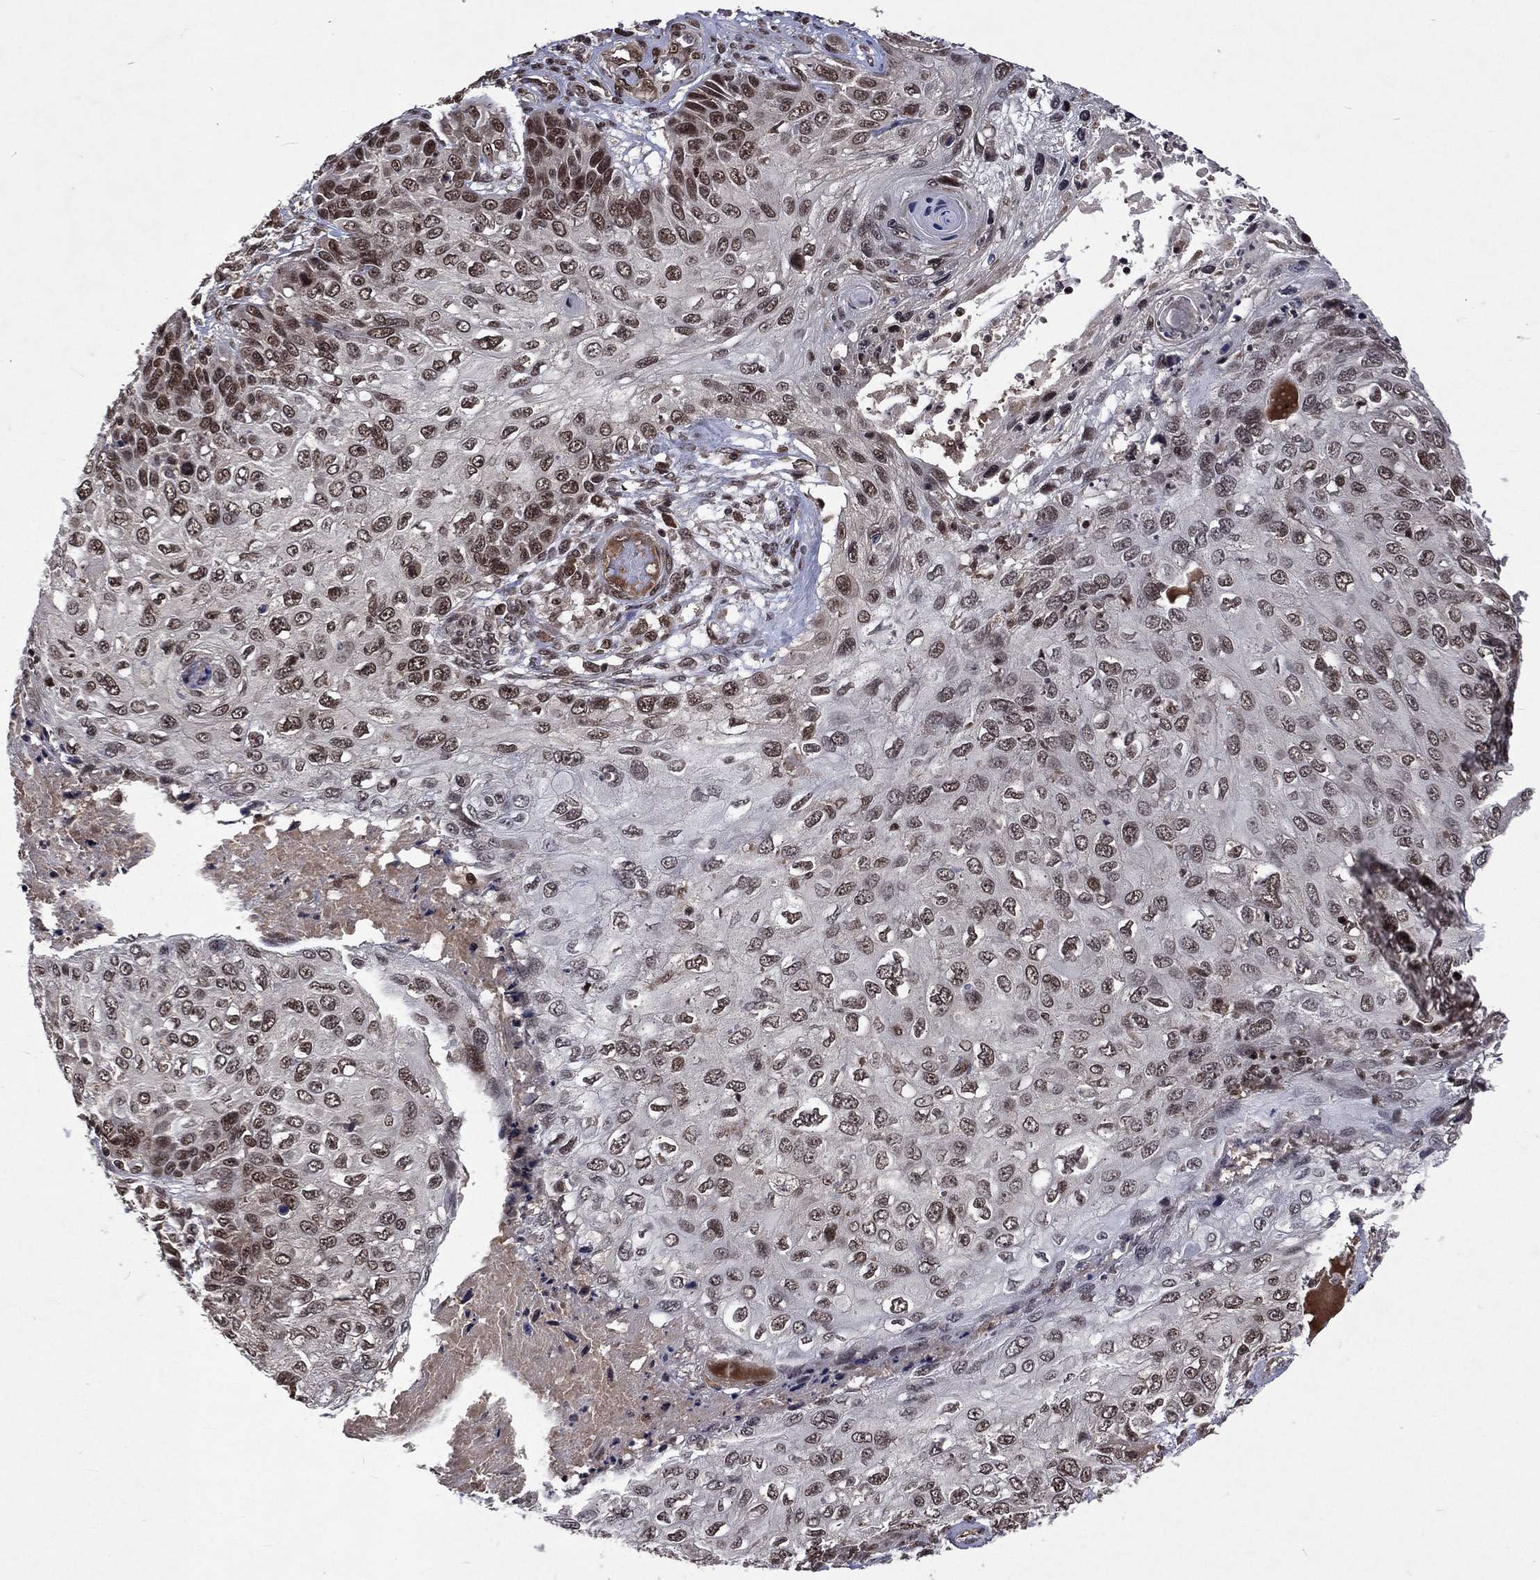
{"staining": {"intensity": "moderate", "quantity": "<25%", "location": "nuclear"}, "tissue": "skin cancer", "cell_type": "Tumor cells", "image_type": "cancer", "snomed": [{"axis": "morphology", "description": "Squamous cell carcinoma, NOS"}, {"axis": "topography", "description": "Skin"}], "caption": "Human skin squamous cell carcinoma stained for a protein (brown) reveals moderate nuclear positive positivity in about <25% of tumor cells.", "gene": "DMAP1", "patient": {"sex": "male", "age": 92}}